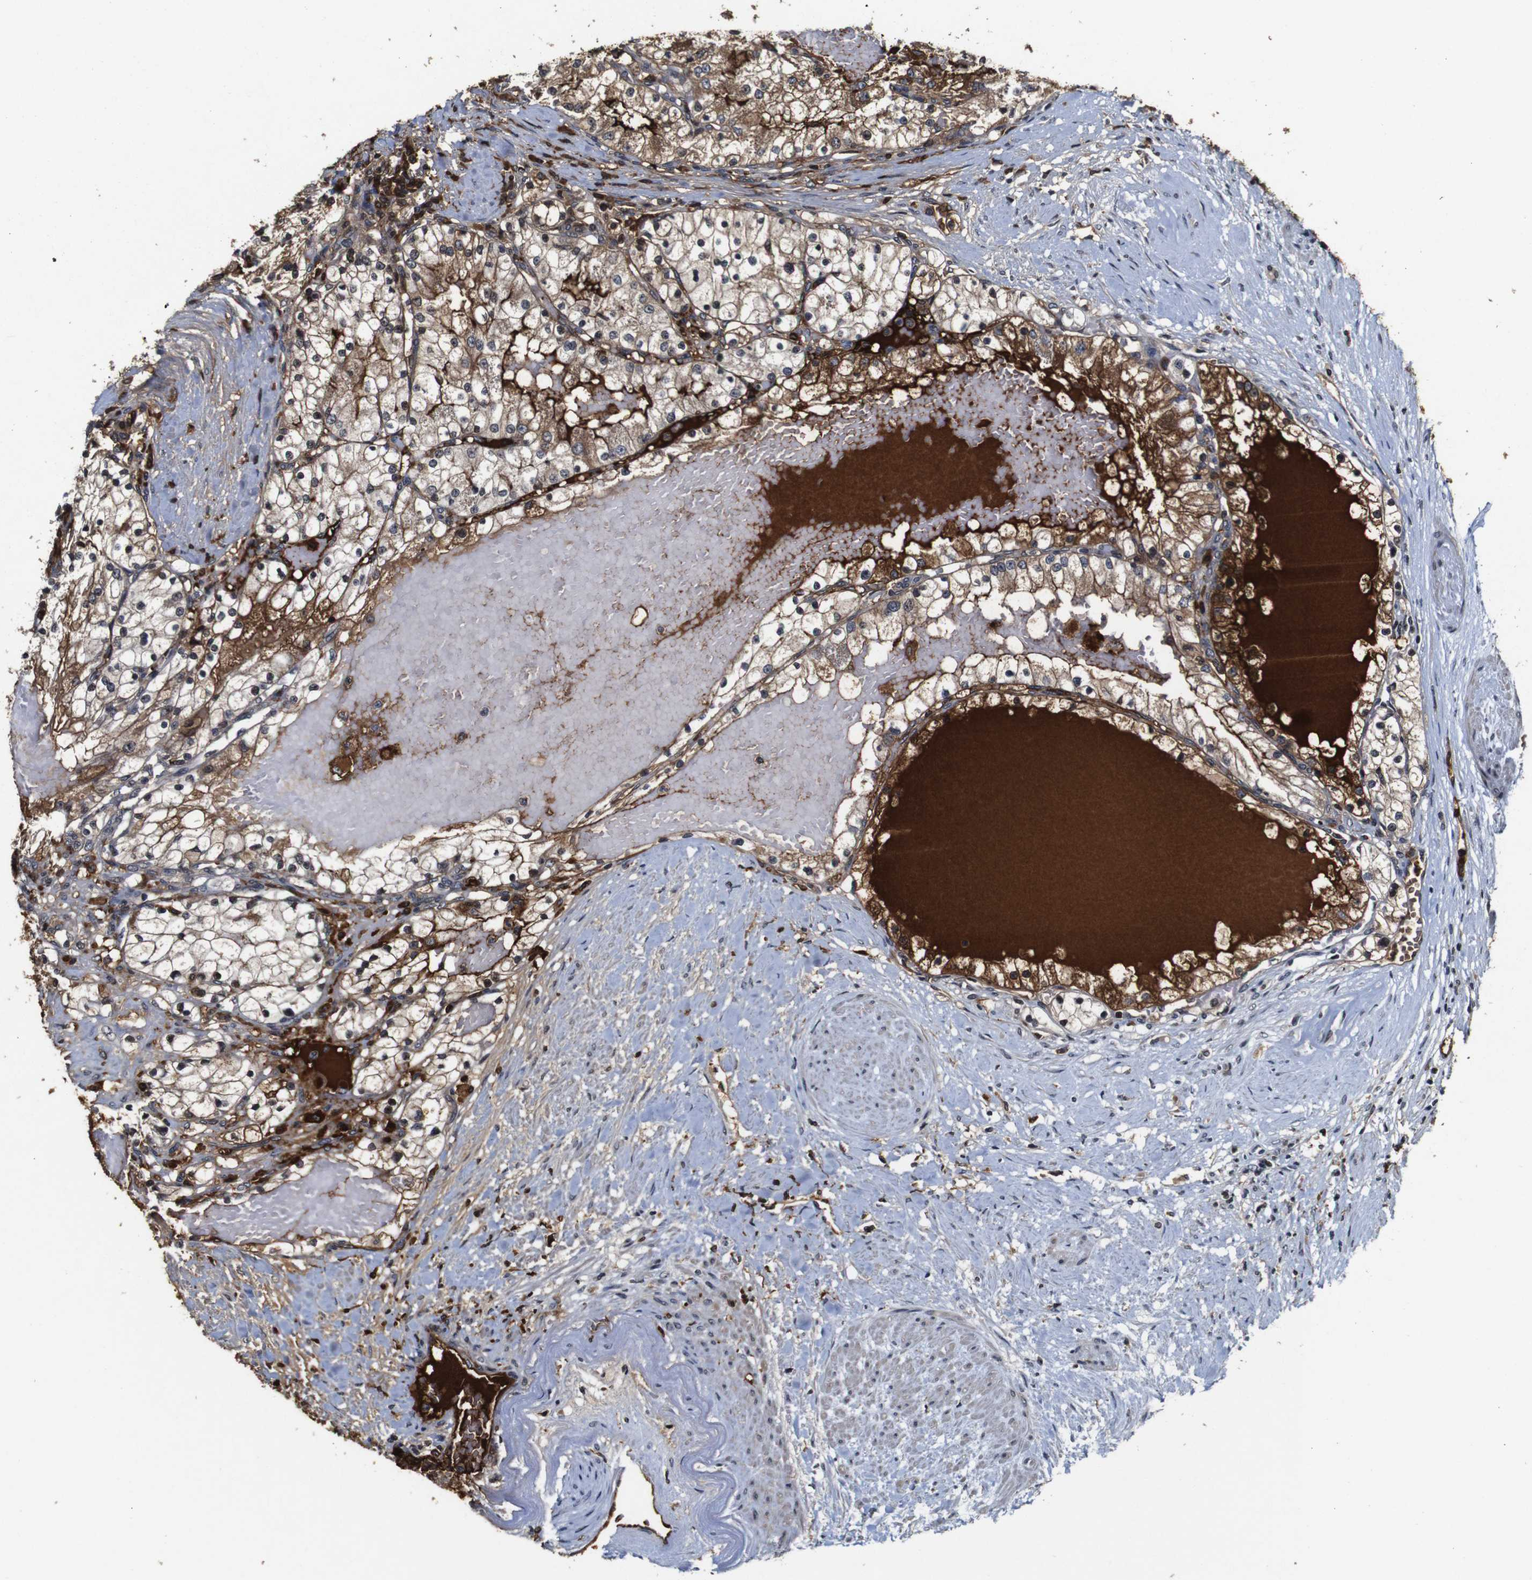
{"staining": {"intensity": "moderate", "quantity": "25%-75%", "location": "cytoplasmic/membranous"}, "tissue": "renal cancer", "cell_type": "Tumor cells", "image_type": "cancer", "snomed": [{"axis": "morphology", "description": "Adenocarcinoma, NOS"}, {"axis": "topography", "description": "Kidney"}], "caption": "This is an image of immunohistochemistry staining of renal adenocarcinoma, which shows moderate staining in the cytoplasmic/membranous of tumor cells.", "gene": "MYC", "patient": {"sex": "male", "age": 68}}